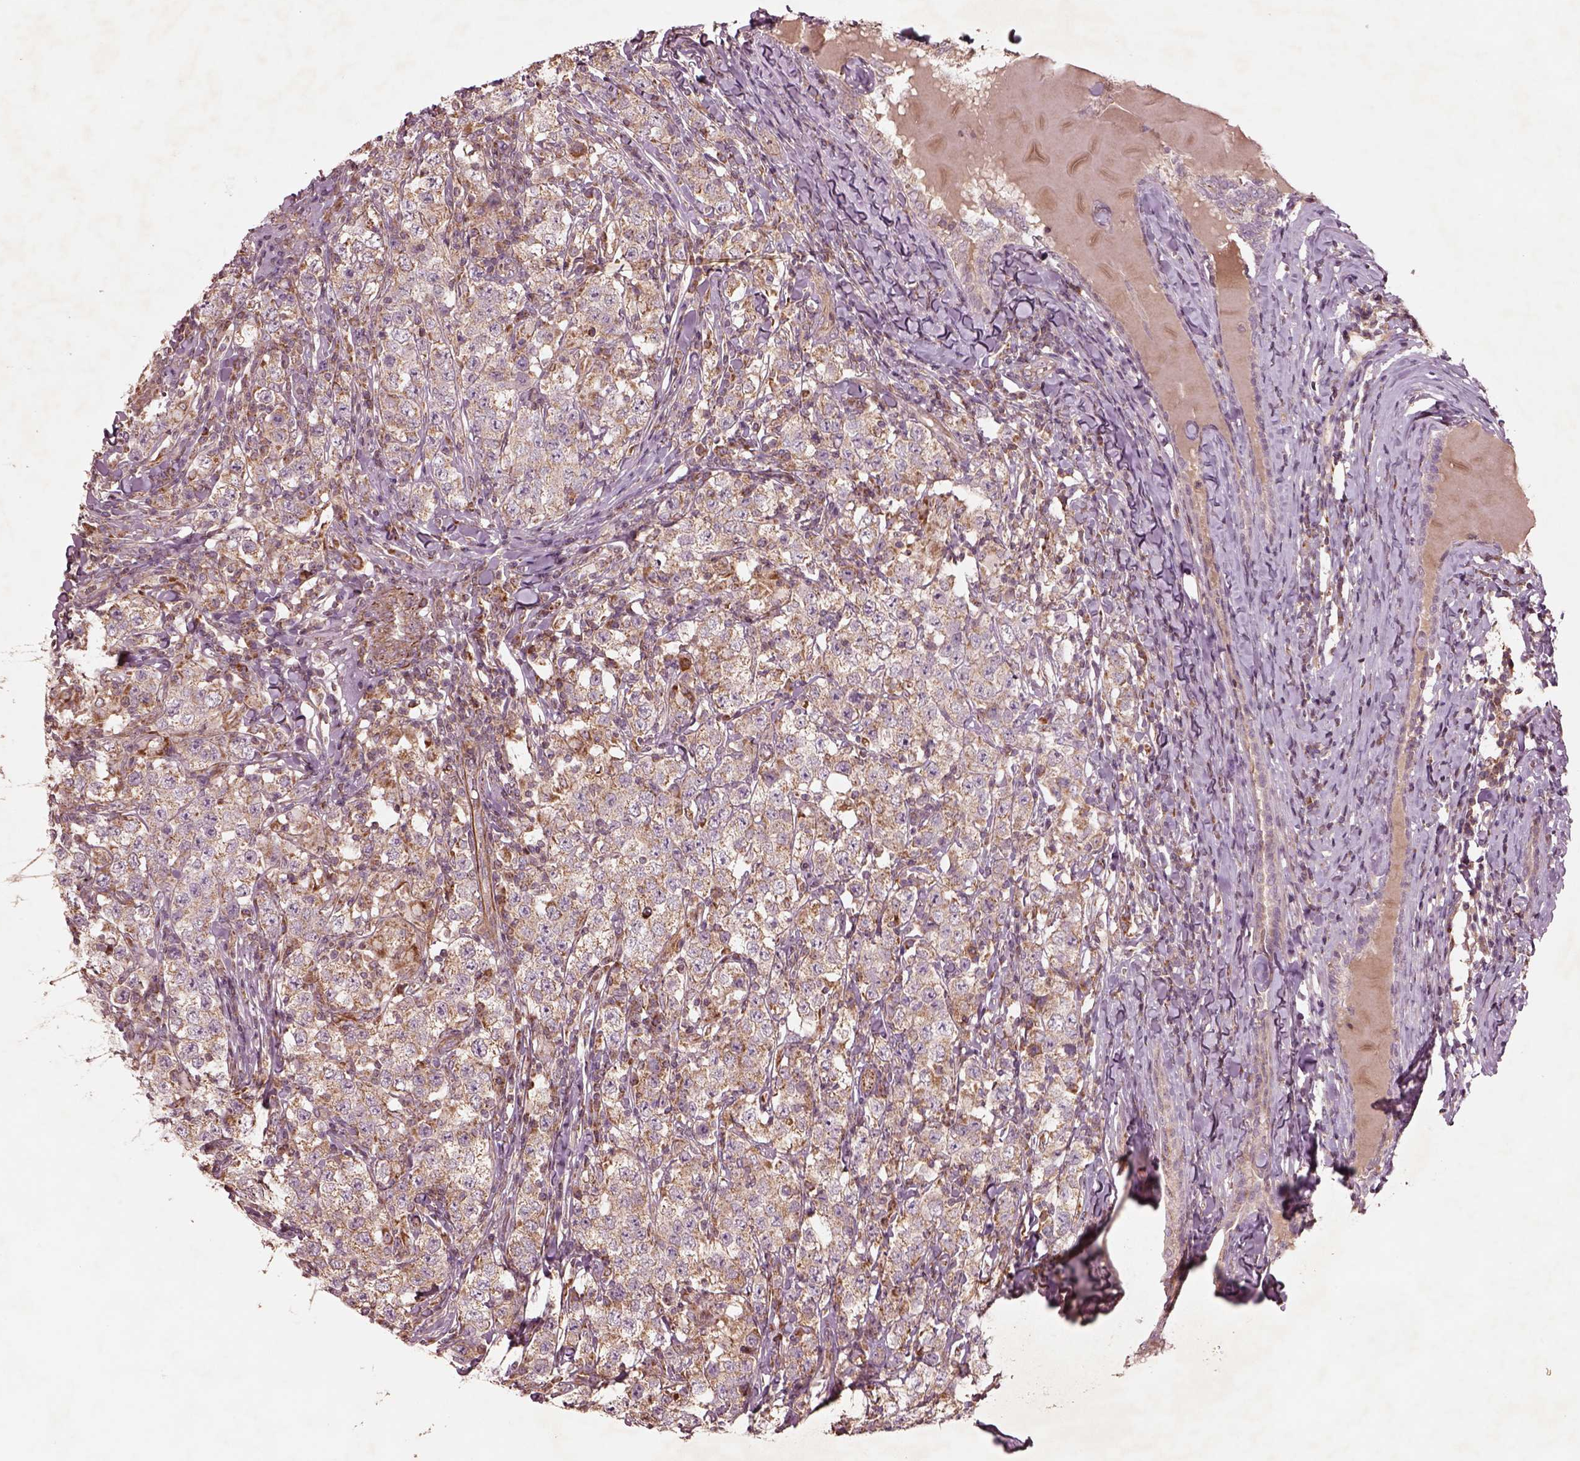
{"staining": {"intensity": "weak", "quantity": "25%-75%", "location": "cytoplasmic/membranous"}, "tissue": "testis cancer", "cell_type": "Tumor cells", "image_type": "cancer", "snomed": [{"axis": "morphology", "description": "Seminoma, NOS"}, {"axis": "morphology", "description": "Carcinoma, Embryonal, NOS"}, {"axis": "topography", "description": "Testis"}], "caption": "Immunohistochemical staining of seminoma (testis) demonstrates low levels of weak cytoplasmic/membranous positivity in about 25%-75% of tumor cells. The protein of interest is shown in brown color, while the nuclei are stained blue.", "gene": "SLC25A5", "patient": {"sex": "male", "age": 41}}